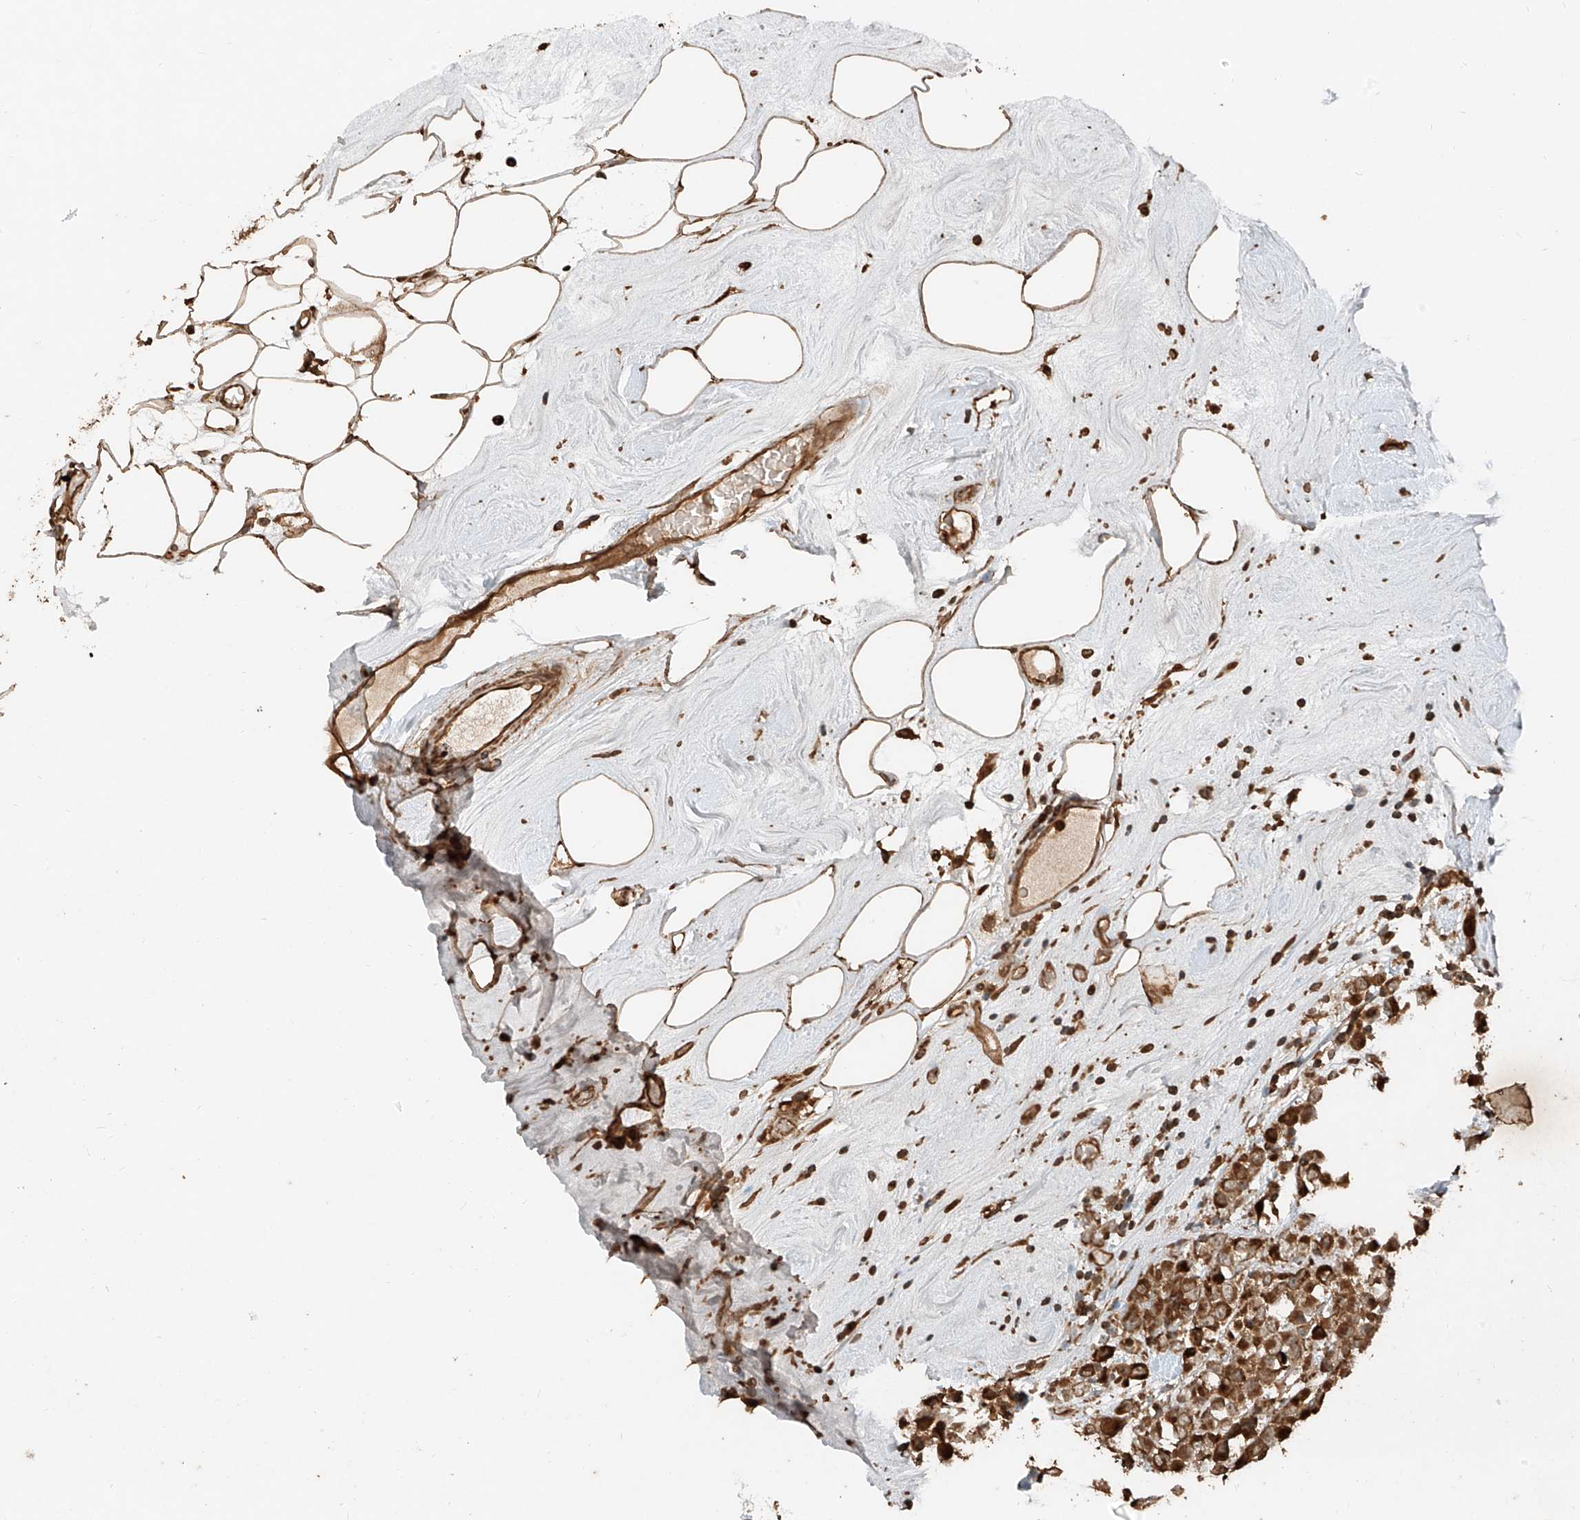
{"staining": {"intensity": "strong", "quantity": ">75%", "location": "cytoplasmic/membranous"}, "tissue": "breast cancer", "cell_type": "Tumor cells", "image_type": "cancer", "snomed": [{"axis": "morphology", "description": "Duct carcinoma"}, {"axis": "topography", "description": "Breast"}], "caption": "Strong cytoplasmic/membranous expression is appreciated in approximately >75% of tumor cells in breast cancer (intraductal carcinoma). The protein is shown in brown color, while the nuclei are stained blue.", "gene": "ANKZF1", "patient": {"sex": "female", "age": 61}}